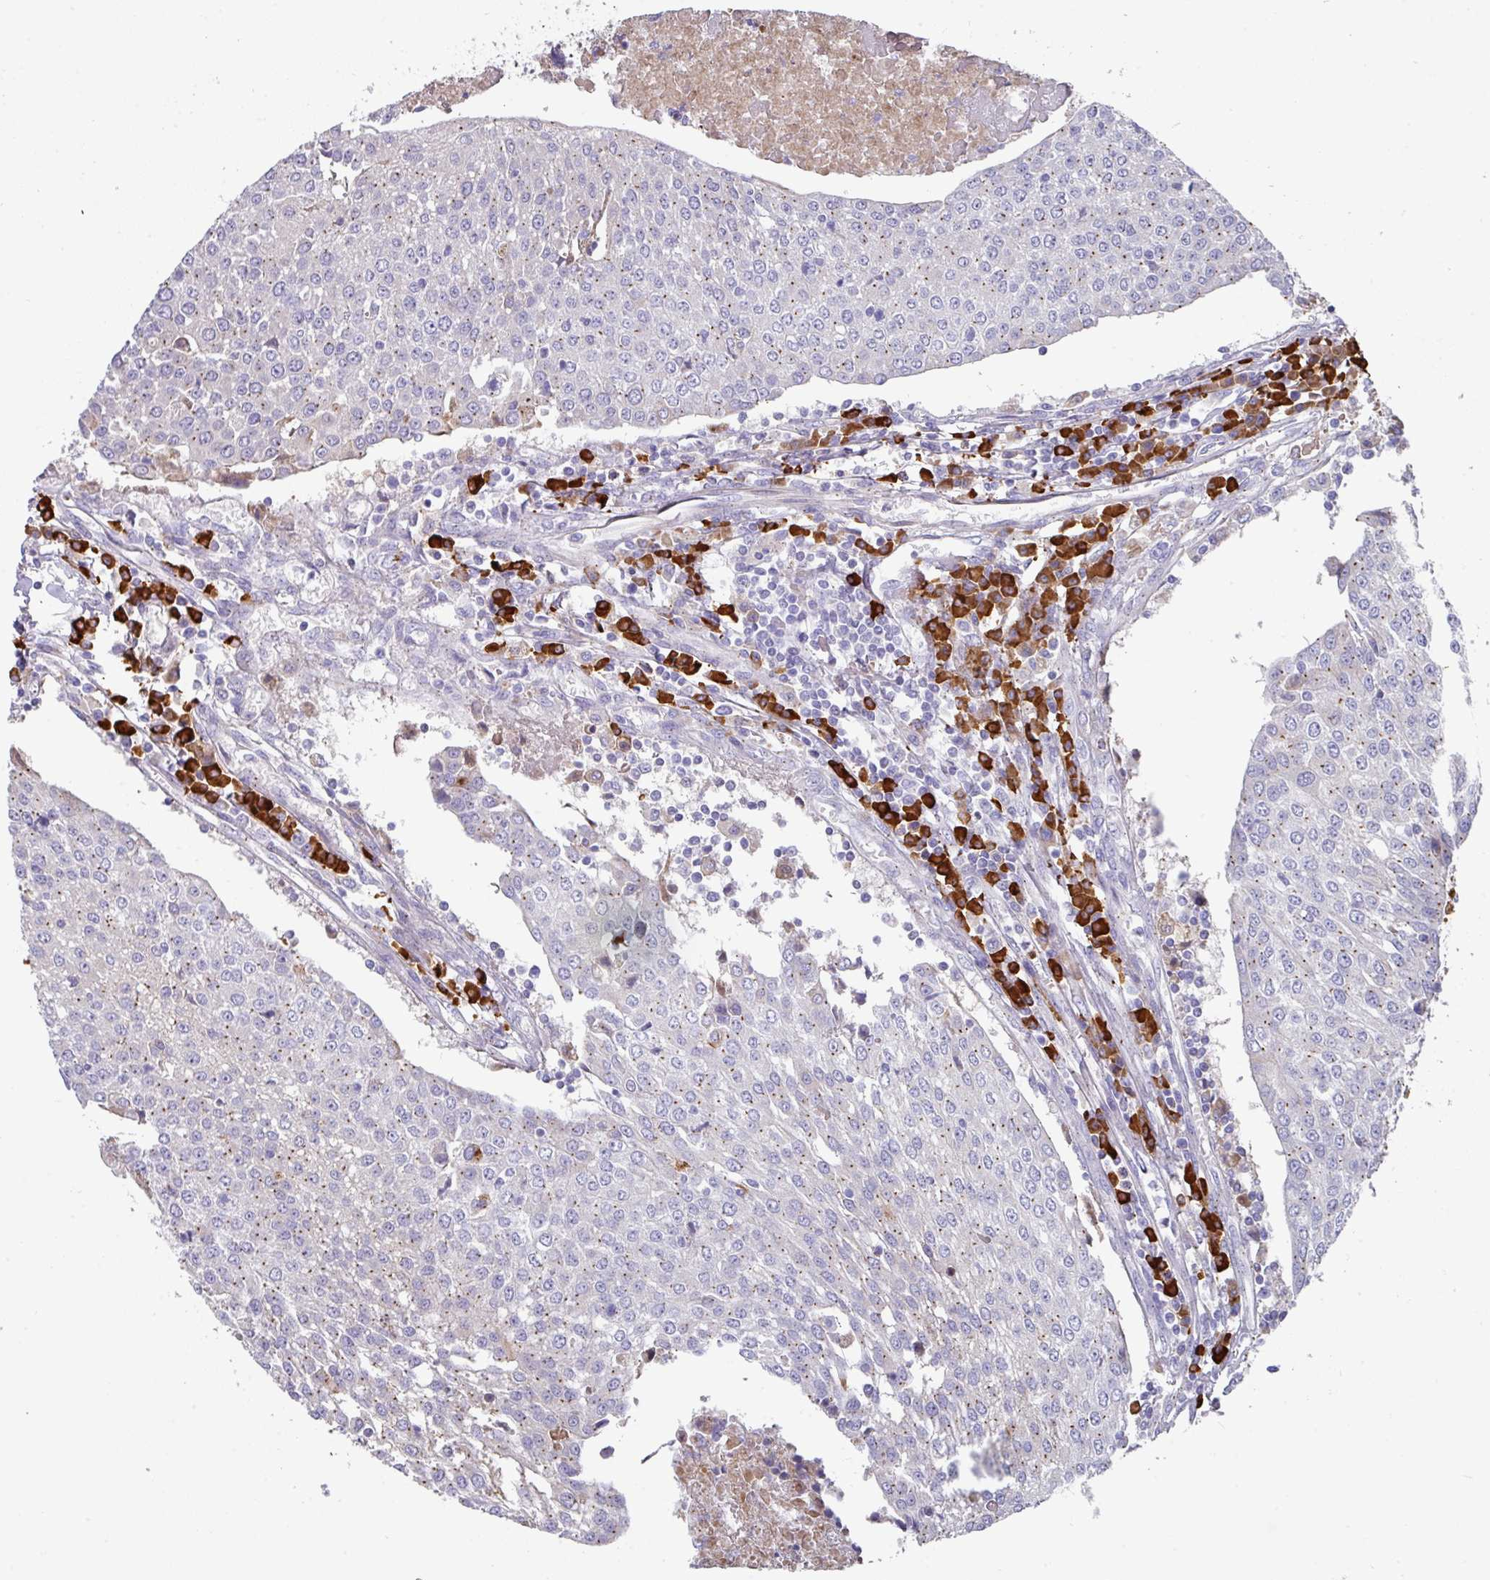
{"staining": {"intensity": "weak", "quantity": "25%-75%", "location": "cytoplasmic/membranous"}, "tissue": "urothelial cancer", "cell_type": "Tumor cells", "image_type": "cancer", "snomed": [{"axis": "morphology", "description": "Urothelial carcinoma, High grade"}, {"axis": "topography", "description": "Urinary bladder"}], "caption": "High-grade urothelial carcinoma was stained to show a protein in brown. There is low levels of weak cytoplasmic/membranous staining in approximately 25%-75% of tumor cells.", "gene": "IL4R", "patient": {"sex": "female", "age": 85}}